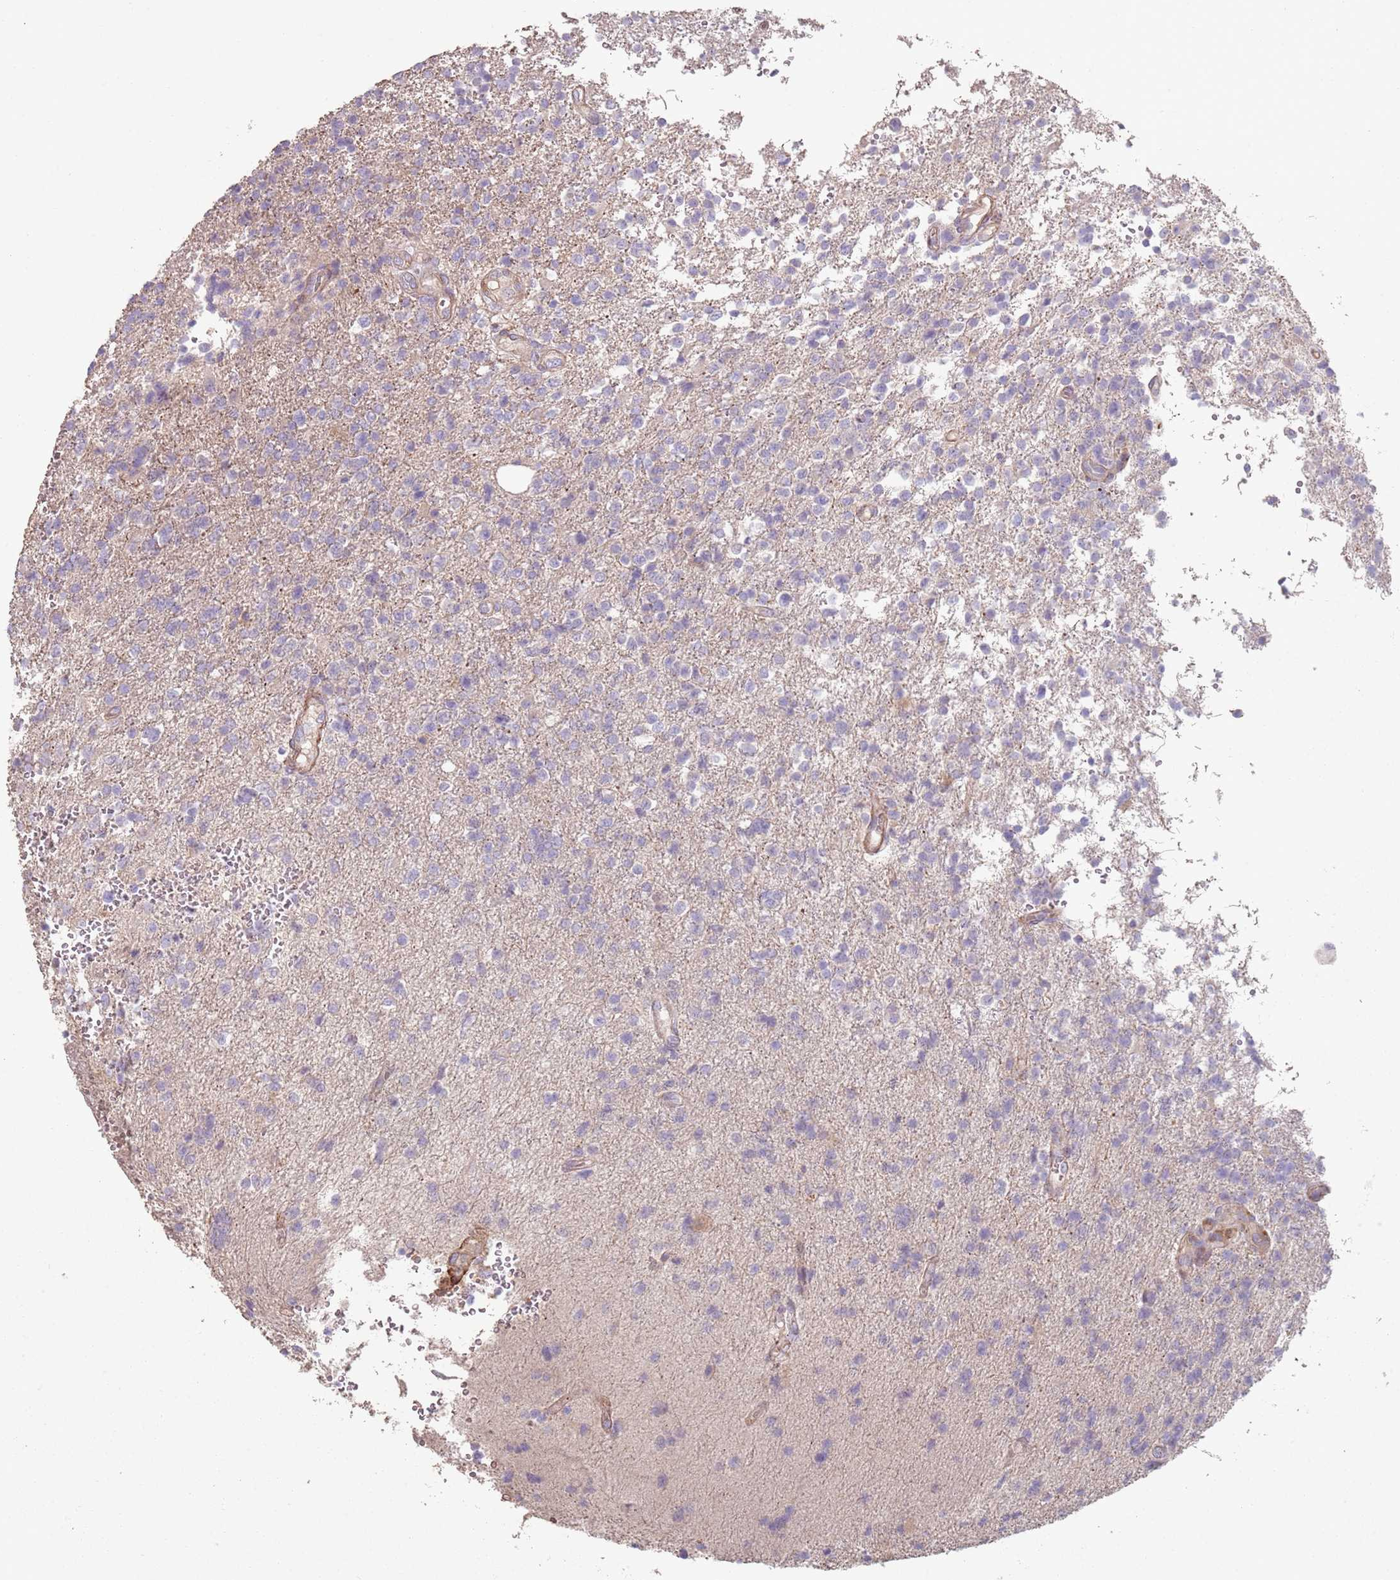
{"staining": {"intensity": "negative", "quantity": "none", "location": "none"}, "tissue": "glioma", "cell_type": "Tumor cells", "image_type": "cancer", "snomed": [{"axis": "morphology", "description": "Glioma, malignant, High grade"}, {"axis": "topography", "description": "Brain"}], "caption": "High power microscopy micrograph of an immunohistochemistry micrograph of malignant glioma (high-grade), revealing no significant positivity in tumor cells.", "gene": "PHLPP2", "patient": {"sex": "male", "age": 56}}